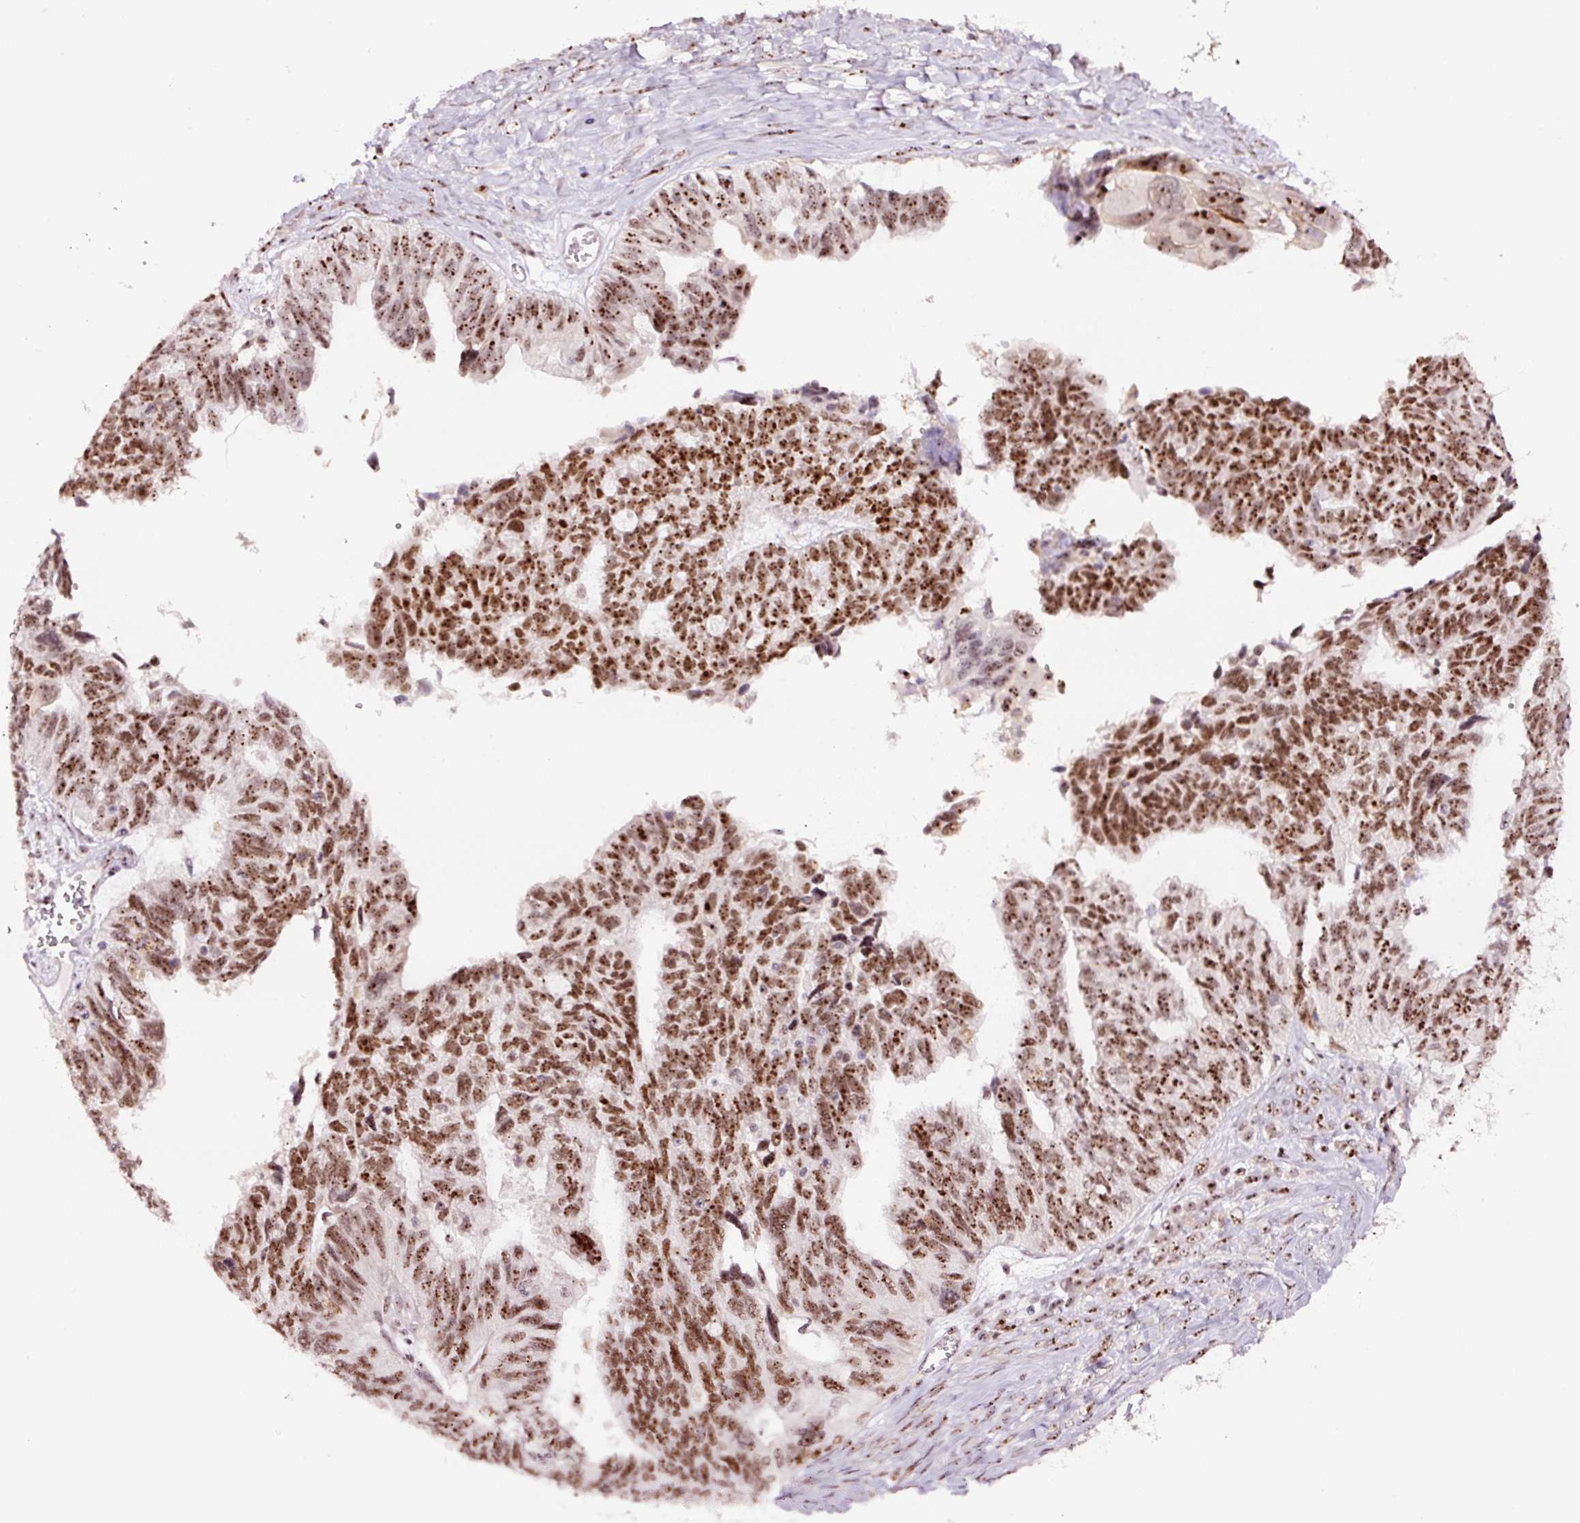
{"staining": {"intensity": "moderate", "quantity": ">75%", "location": "nuclear"}, "tissue": "ovarian cancer", "cell_type": "Tumor cells", "image_type": "cancer", "snomed": [{"axis": "morphology", "description": "Cystadenocarcinoma, serous, NOS"}, {"axis": "topography", "description": "Ovary"}], "caption": "Human ovarian serous cystadenocarcinoma stained for a protein (brown) displays moderate nuclear positive positivity in approximately >75% of tumor cells.", "gene": "GNL3", "patient": {"sex": "female", "age": 79}}